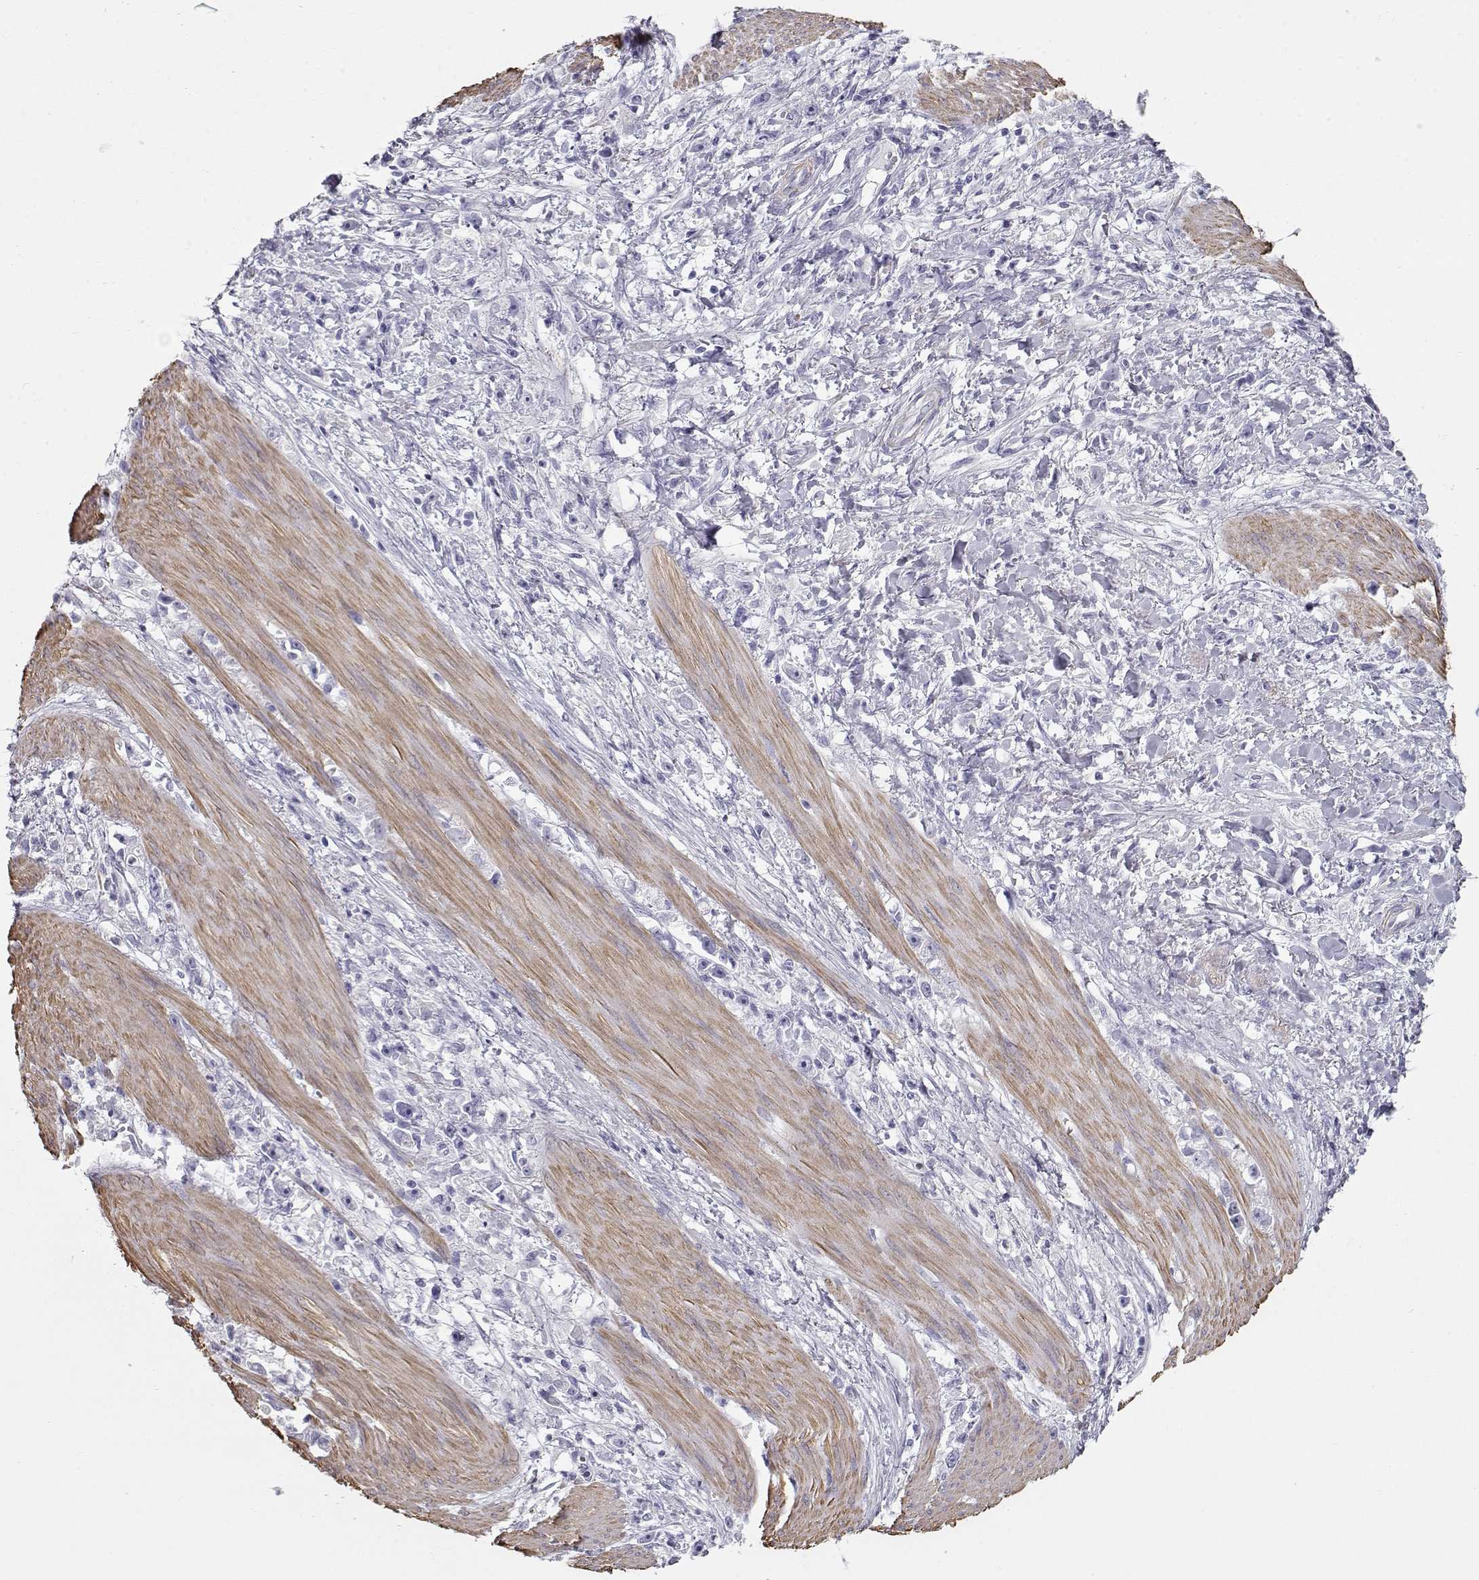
{"staining": {"intensity": "negative", "quantity": "none", "location": "none"}, "tissue": "stomach cancer", "cell_type": "Tumor cells", "image_type": "cancer", "snomed": [{"axis": "morphology", "description": "Adenocarcinoma, NOS"}, {"axis": "topography", "description": "Stomach"}], "caption": "A micrograph of stomach adenocarcinoma stained for a protein demonstrates no brown staining in tumor cells.", "gene": "SLITRK3", "patient": {"sex": "female", "age": 59}}